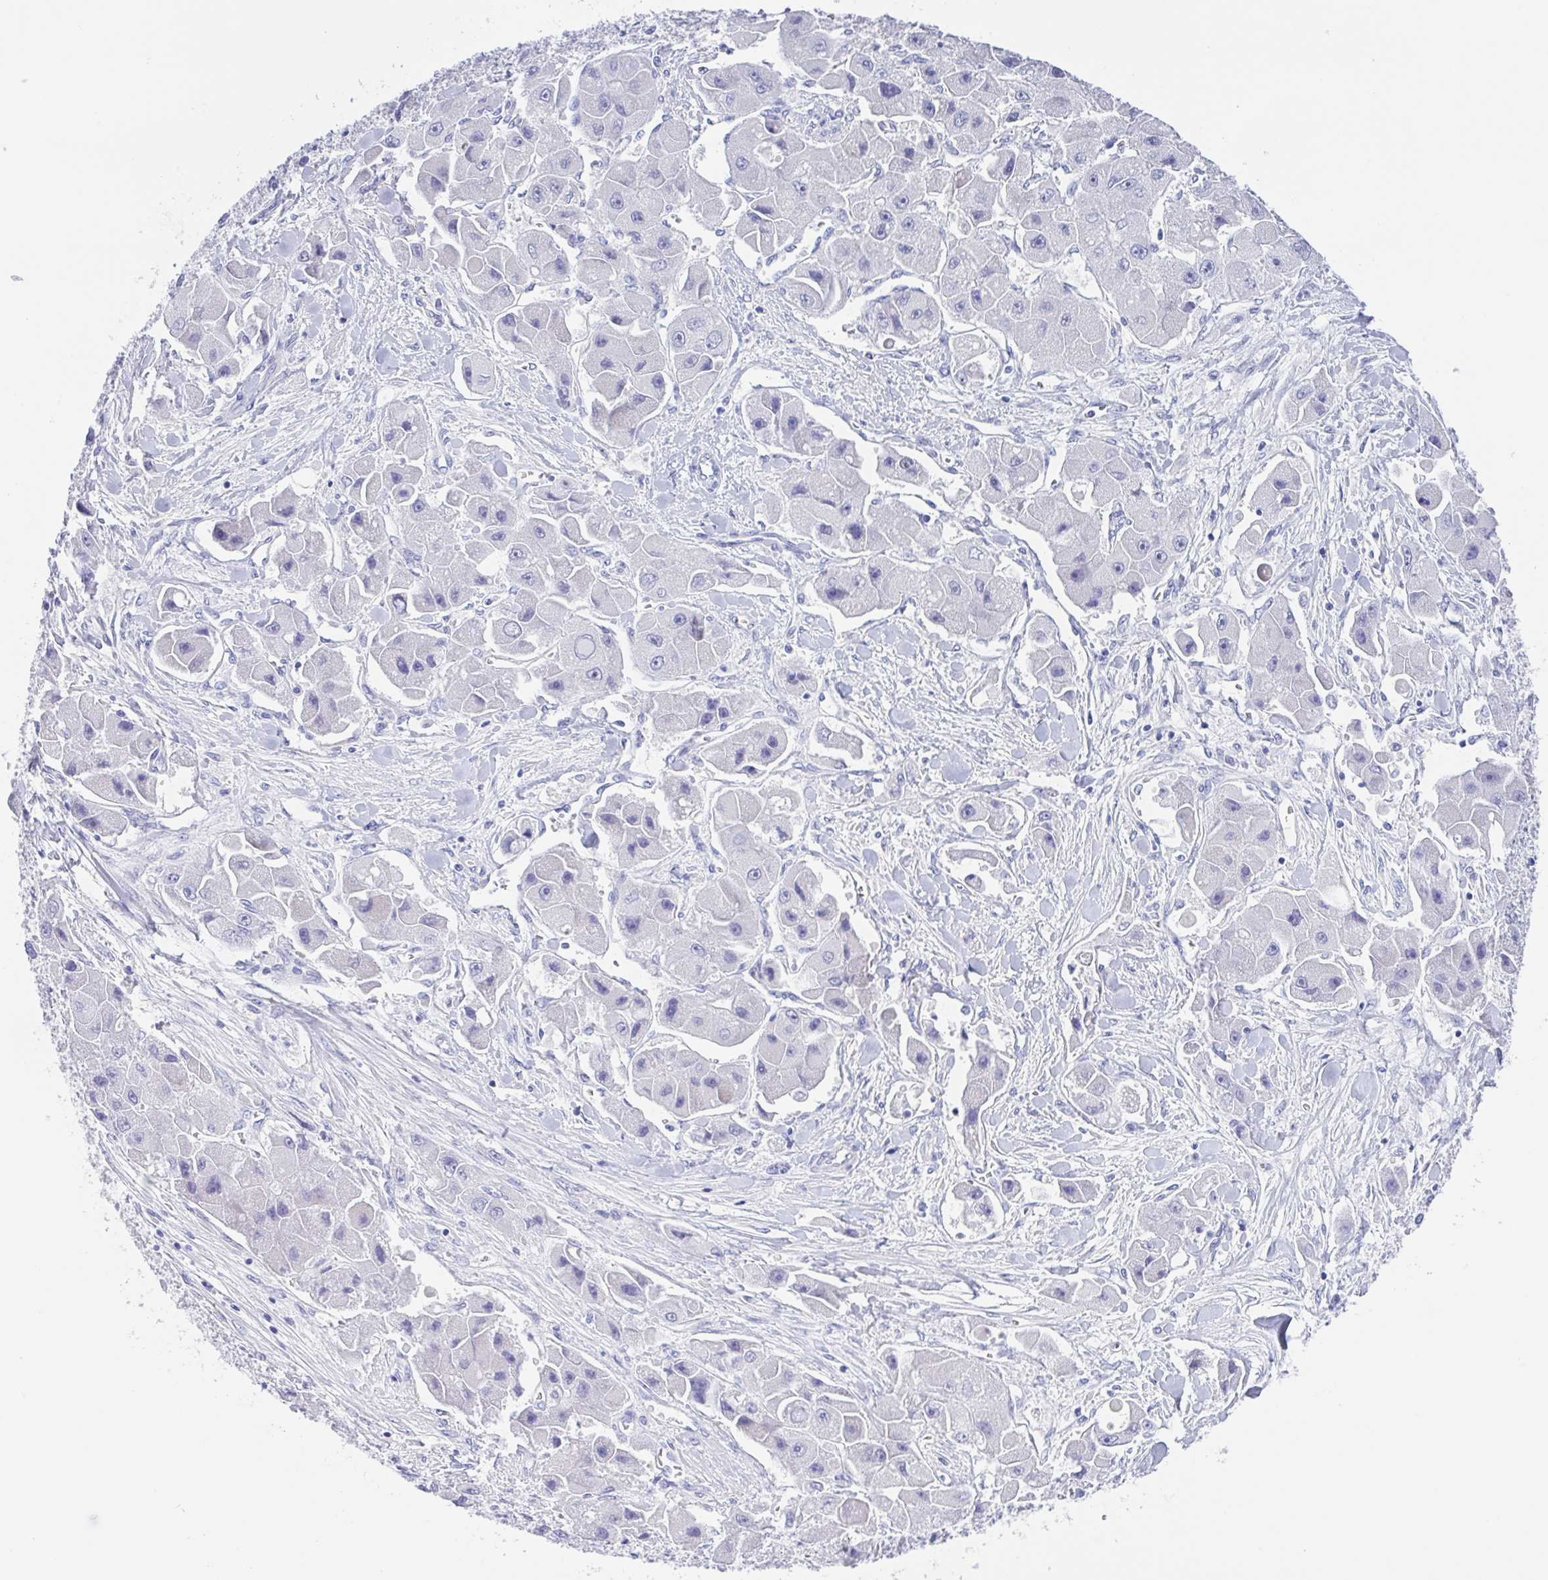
{"staining": {"intensity": "negative", "quantity": "none", "location": "none"}, "tissue": "liver cancer", "cell_type": "Tumor cells", "image_type": "cancer", "snomed": [{"axis": "morphology", "description": "Carcinoma, Hepatocellular, NOS"}, {"axis": "topography", "description": "Liver"}], "caption": "DAB immunohistochemical staining of hepatocellular carcinoma (liver) displays no significant staining in tumor cells.", "gene": "MUCL3", "patient": {"sex": "male", "age": 24}}